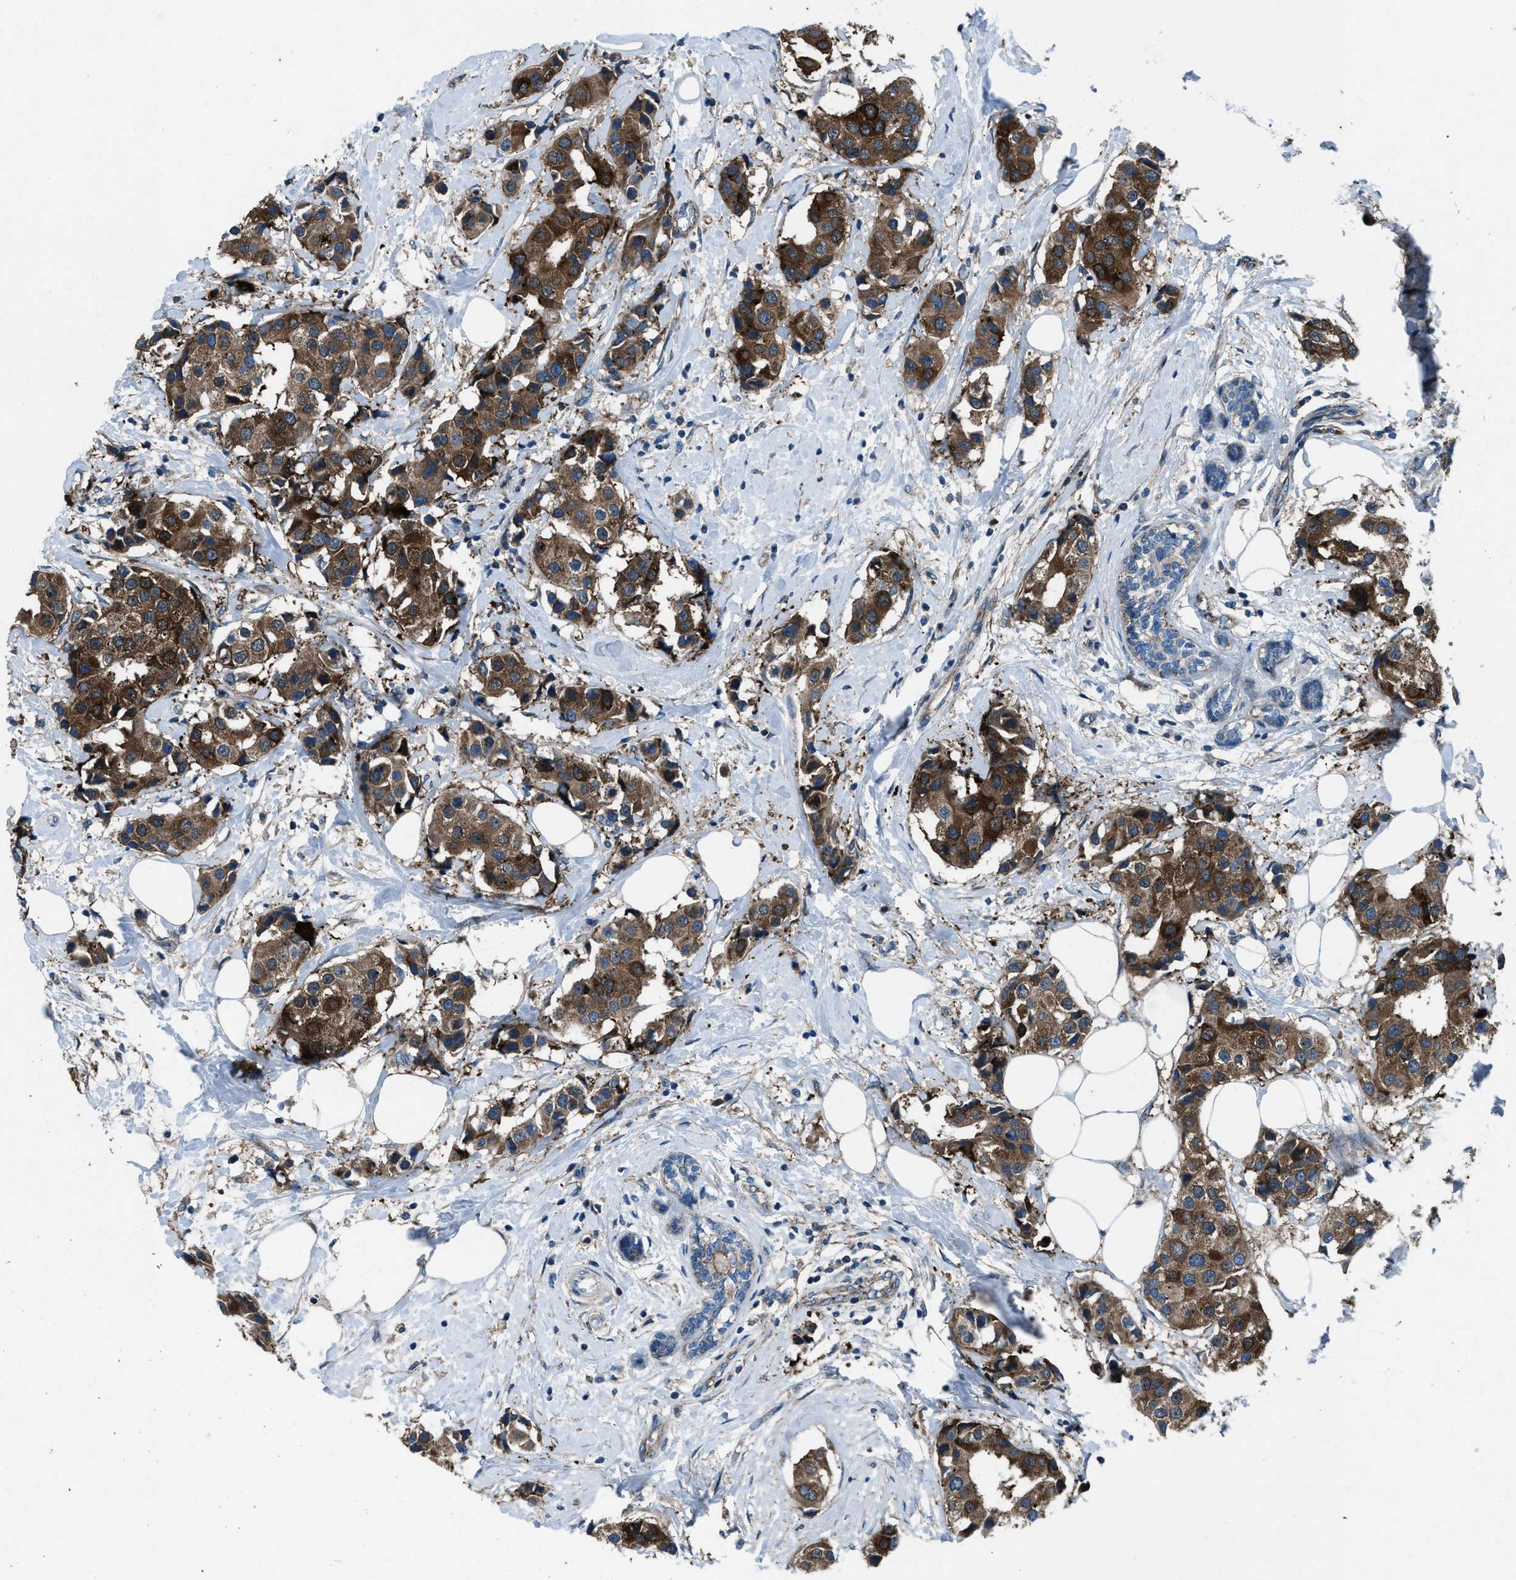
{"staining": {"intensity": "strong", "quantity": ">75%", "location": "cytoplasmic/membranous"}, "tissue": "breast cancer", "cell_type": "Tumor cells", "image_type": "cancer", "snomed": [{"axis": "morphology", "description": "Normal tissue, NOS"}, {"axis": "morphology", "description": "Duct carcinoma"}, {"axis": "topography", "description": "Breast"}], "caption": "IHC of breast cancer (intraductal carcinoma) exhibits high levels of strong cytoplasmic/membranous positivity in about >75% of tumor cells. (DAB = brown stain, brightfield microscopy at high magnification).", "gene": "SVIL", "patient": {"sex": "female", "age": 39}}